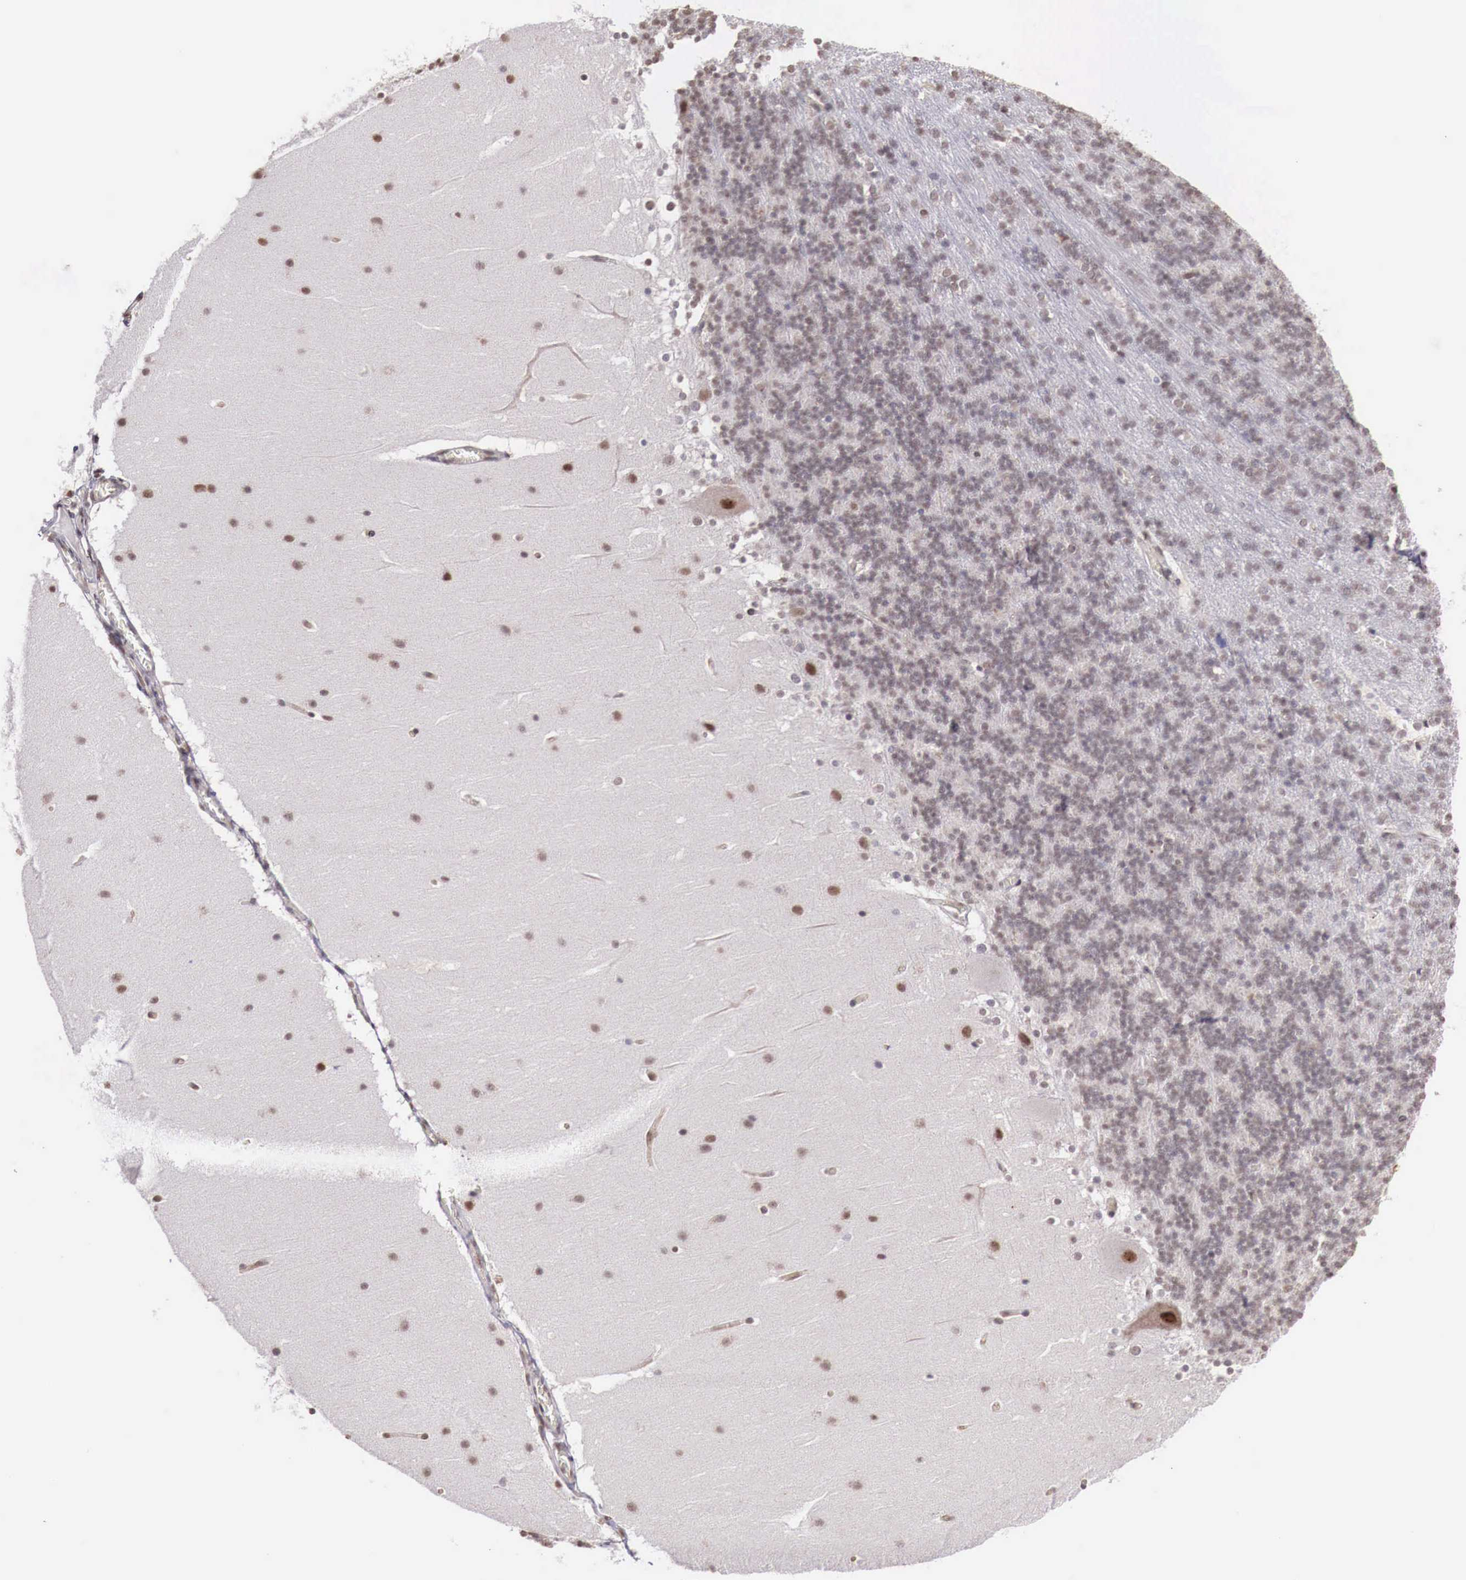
{"staining": {"intensity": "weak", "quantity": ">75%", "location": "nuclear"}, "tissue": "cerebellum", "cell_type": "Cells in granular layer", "image_type": "normal", "snomed": [{"axis": "morphology", "description": "Normal tissue, NOS"}, {"axis": "topography", "description": "Cerebellum"}], "caption": "Protein staining demonstrates weak nuclear expression in about >75% of cells in granular layer in benign cerebellum.", "gene": "FOXP2", "patient": {"sex": "female", "age": 19}}